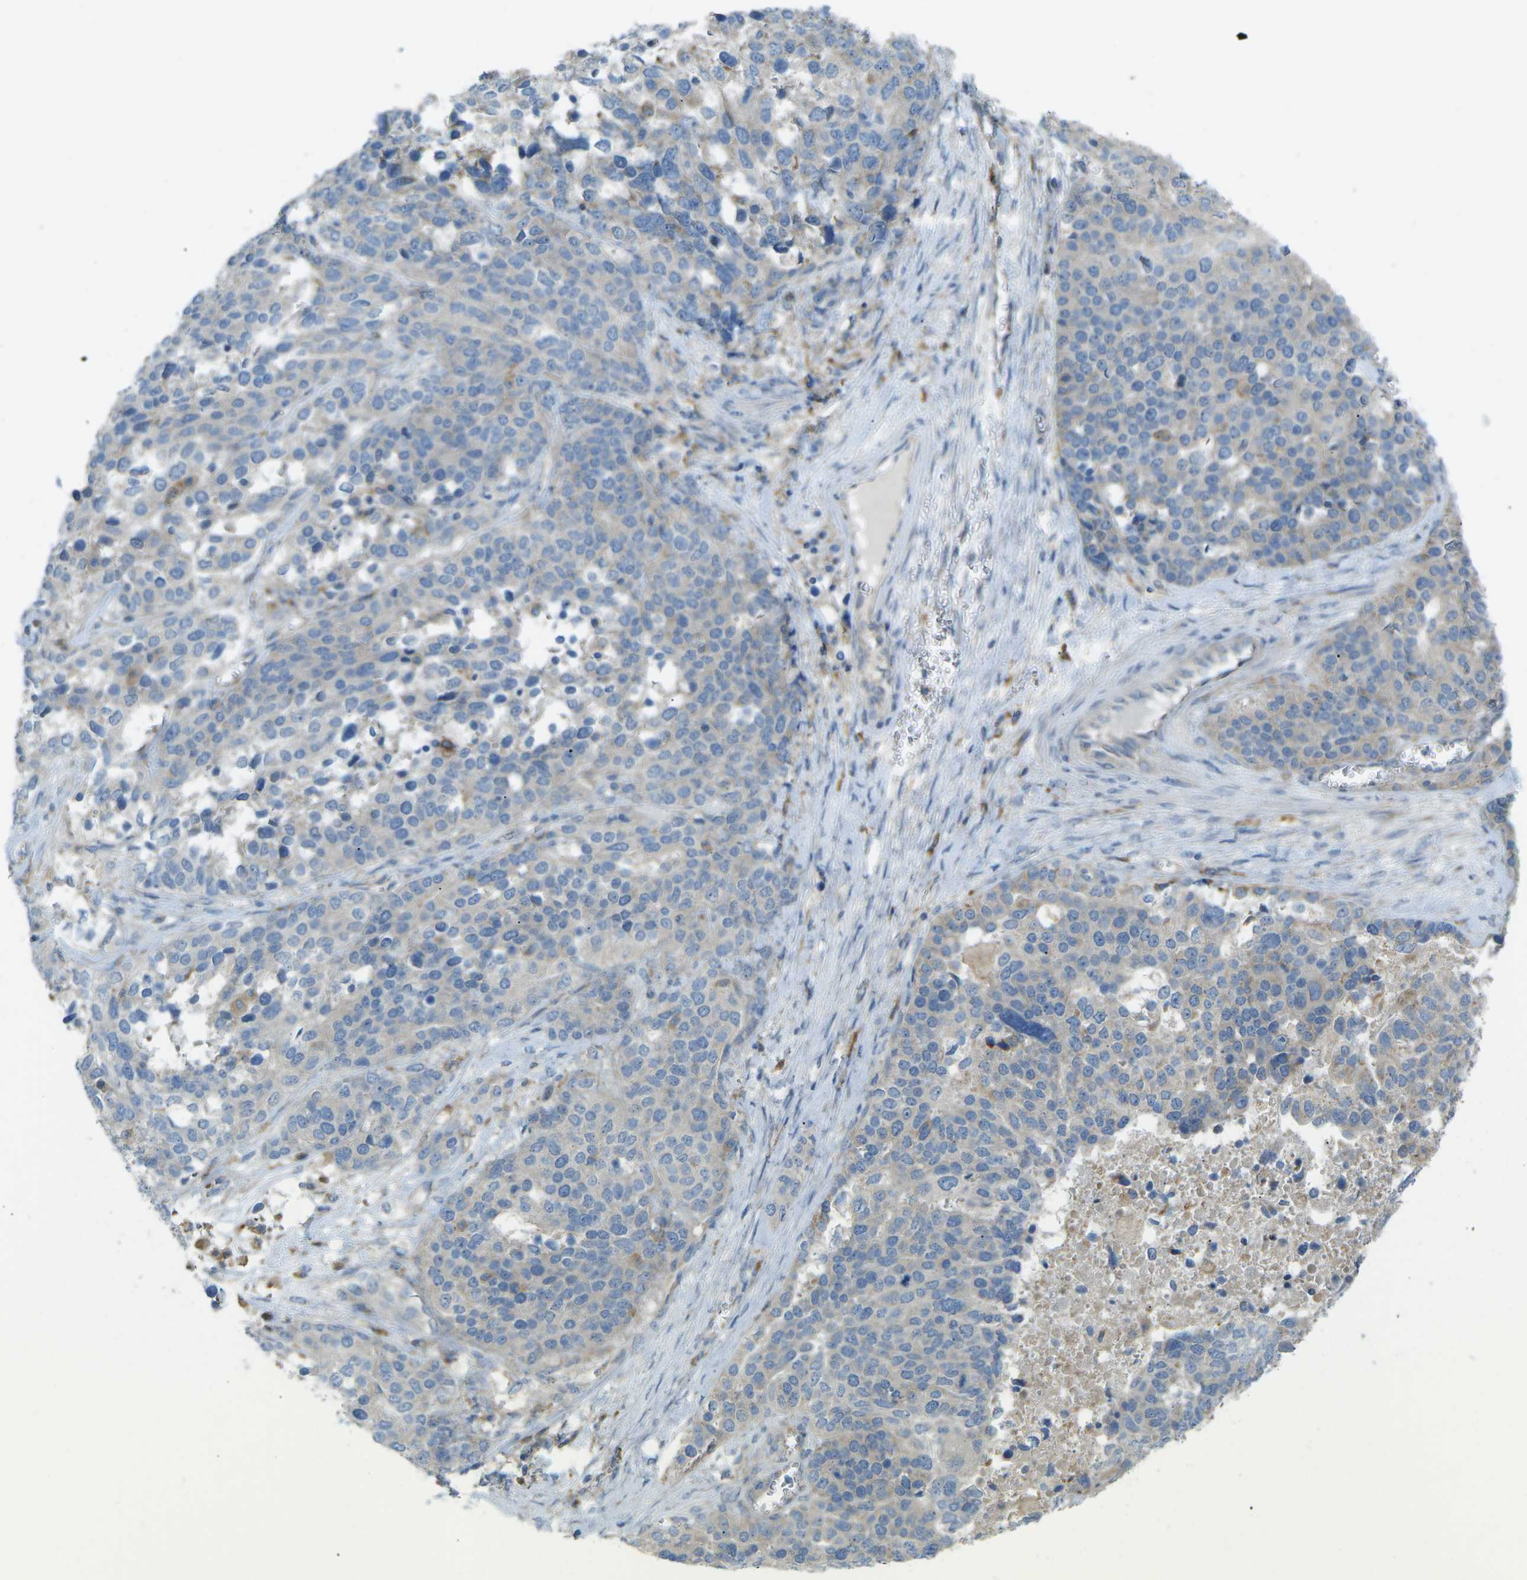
{"staining": {"intensity": "weak", "quantity": "<25%", "location": "cytoplasmic/membranous"}, "tissue": "ovarian cancer", "cell_type": "Tumor cells", "image_type": "cancer", "snomed": [{"axis": "morphology", "description": "Cystadenocarcinoma, serous, NOS"}, {"axis": "topography", "description": "Ovary"}], "caption": "High magnification brightfield microscopy of ovarian cancer (serous cystadenocarcinoma) stained with DAB (brown) and counterstained with hematoxylin (blue): tumor cells show no significant staining.", "gene": "MYLK4", "patient": {"sex": "female", "age": 44}}